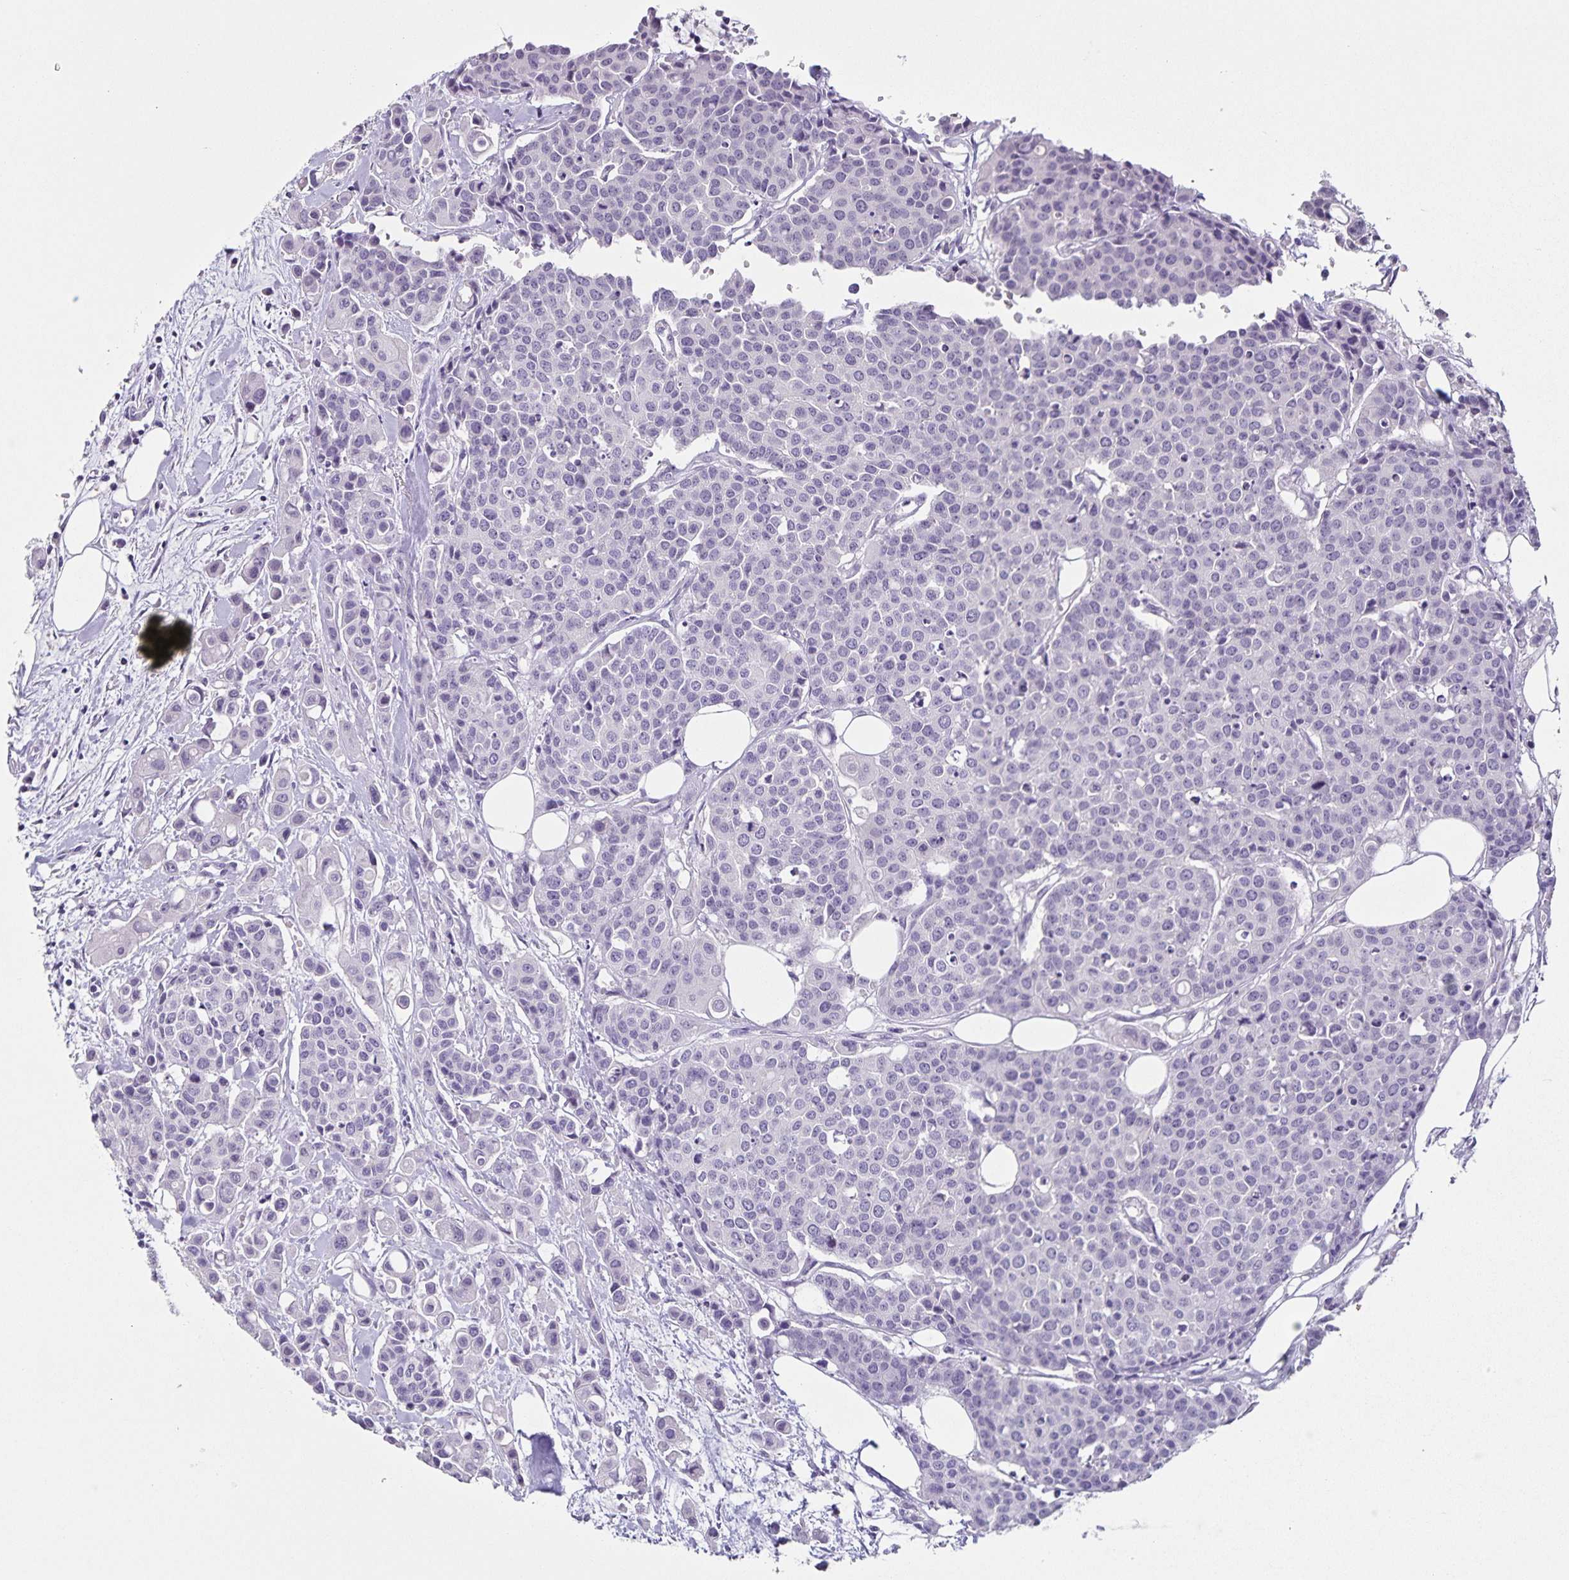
{"staining": {"intensity": "negative", "quantity": "none", "location": "none"}, "tissue": "carcinoid", "cell_type": "Tumor cells", "image_type": "cancer", "snomed": [{"axis": "morphology", "description": "Carcinoid, malignant, NOS"}, {"axis": "topography", "description": "Colon"}], "caption": "DAB (3,3'-diaminobenzidine) immunohistochemical staining of human carcinoid (malignant) exhibits no significant expression in tumor cells.", "gene": "SLC12A3", "patient": {"sex": "male", "age": 81}}